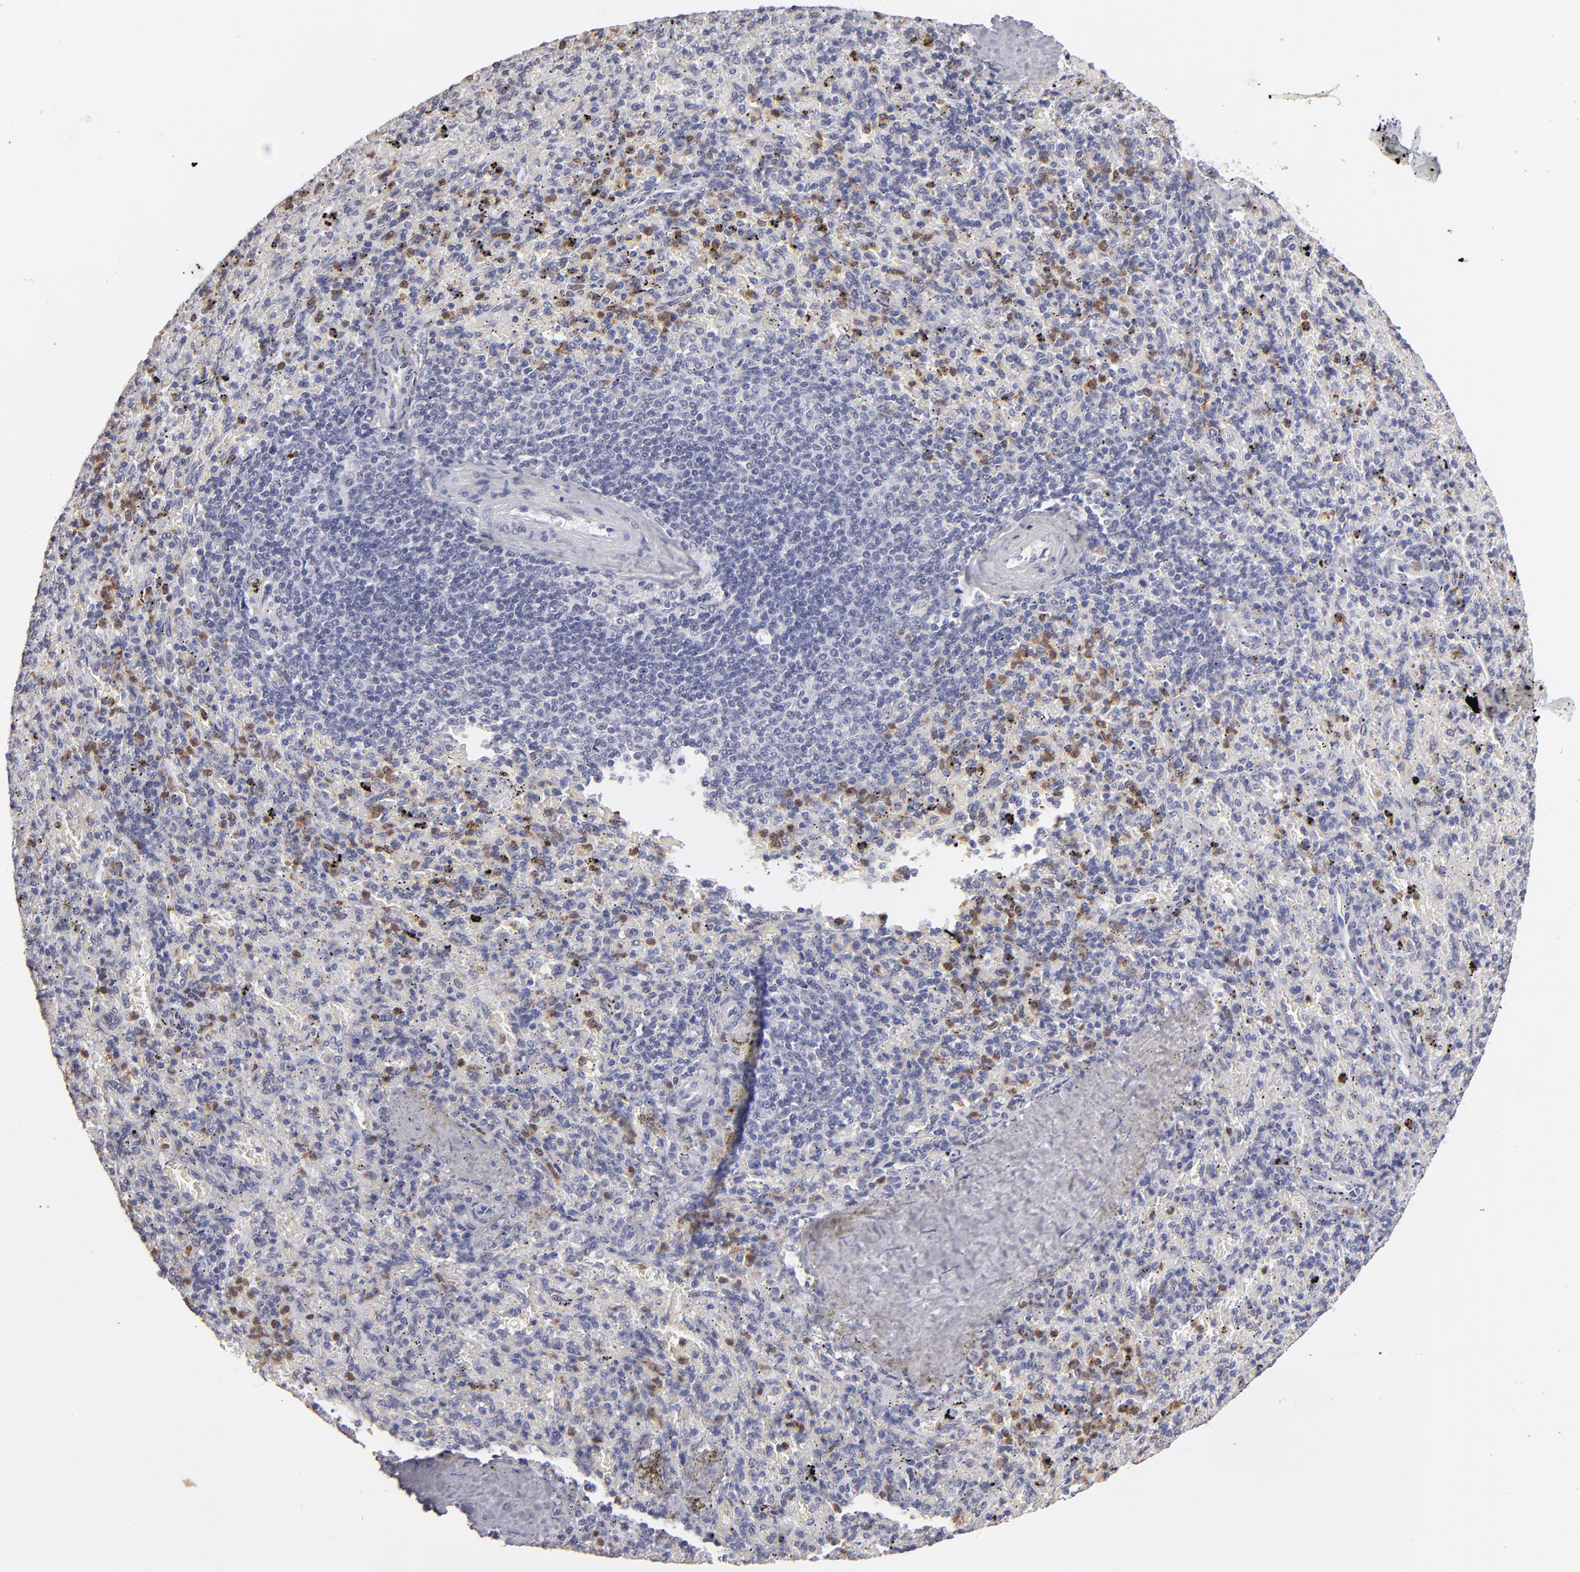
{"staining": {"intensity": "moderate", "quantity": "25%-75%", "location": "cytoplasmic/membranous"}, "tissue": "spleen", "cell_type": "Cells in red pulp", "image_type": "normal", "snomed": [{"axis": "morphology", "description": "Normal tissue, NOS"}, {"axis": "topography", "description": "Spleen"}], "caption": "DAB (3,3'-diaminobenzidine) immunohistochemical staining of benign human spleen displays moderate cytoplasmic/membranous protein positivity in about 25%-75% of cells in red pulp.", "gene": "MGAM", "patient": {"sex": "female", "age": 43}}